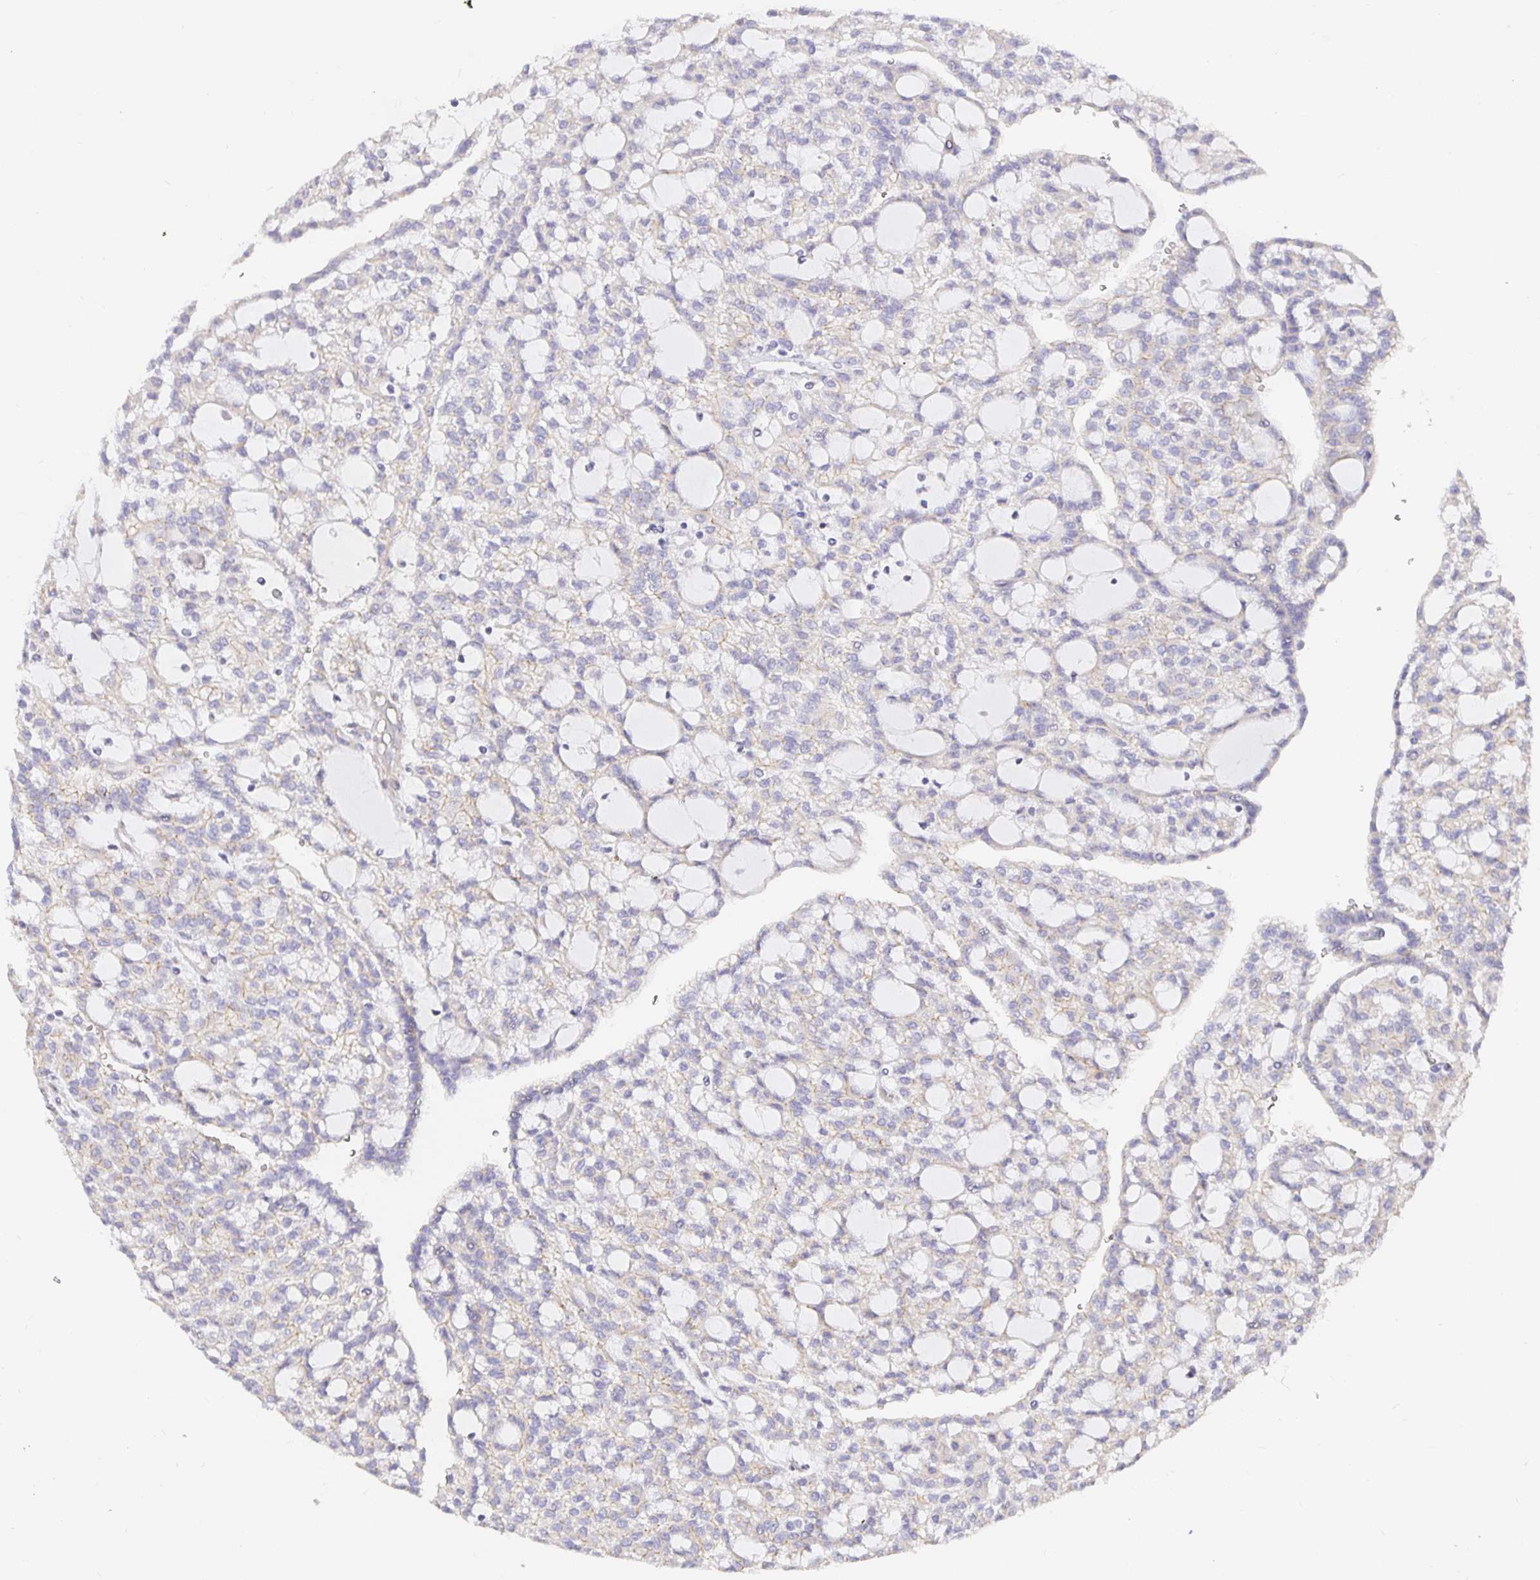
{"staining": {"intensity": "weak", "quantity": "25%-75%", "location": "cytoplasmic/membranous"}, "tissue": "renal cancer", "cell_type": "Tumor cells", "image_type": "cancer", "snomed": [{"axis": "morphology", "description": "Adenocarcinoma, NOS"}, {"axis": "topography", "description": "Kidney"}], "caption": "Renal cancer (adenocarcinoma) was stained to show a protein in brown. There is low levels of weak cytoplasmic/membranous positivity in about 25%-75% of tumor cells. Ihc stains the protein of interest in brown and the nuclei are stained blue.", "gene": "TJP3", "patient": {"sex": "male", "age": 63}}